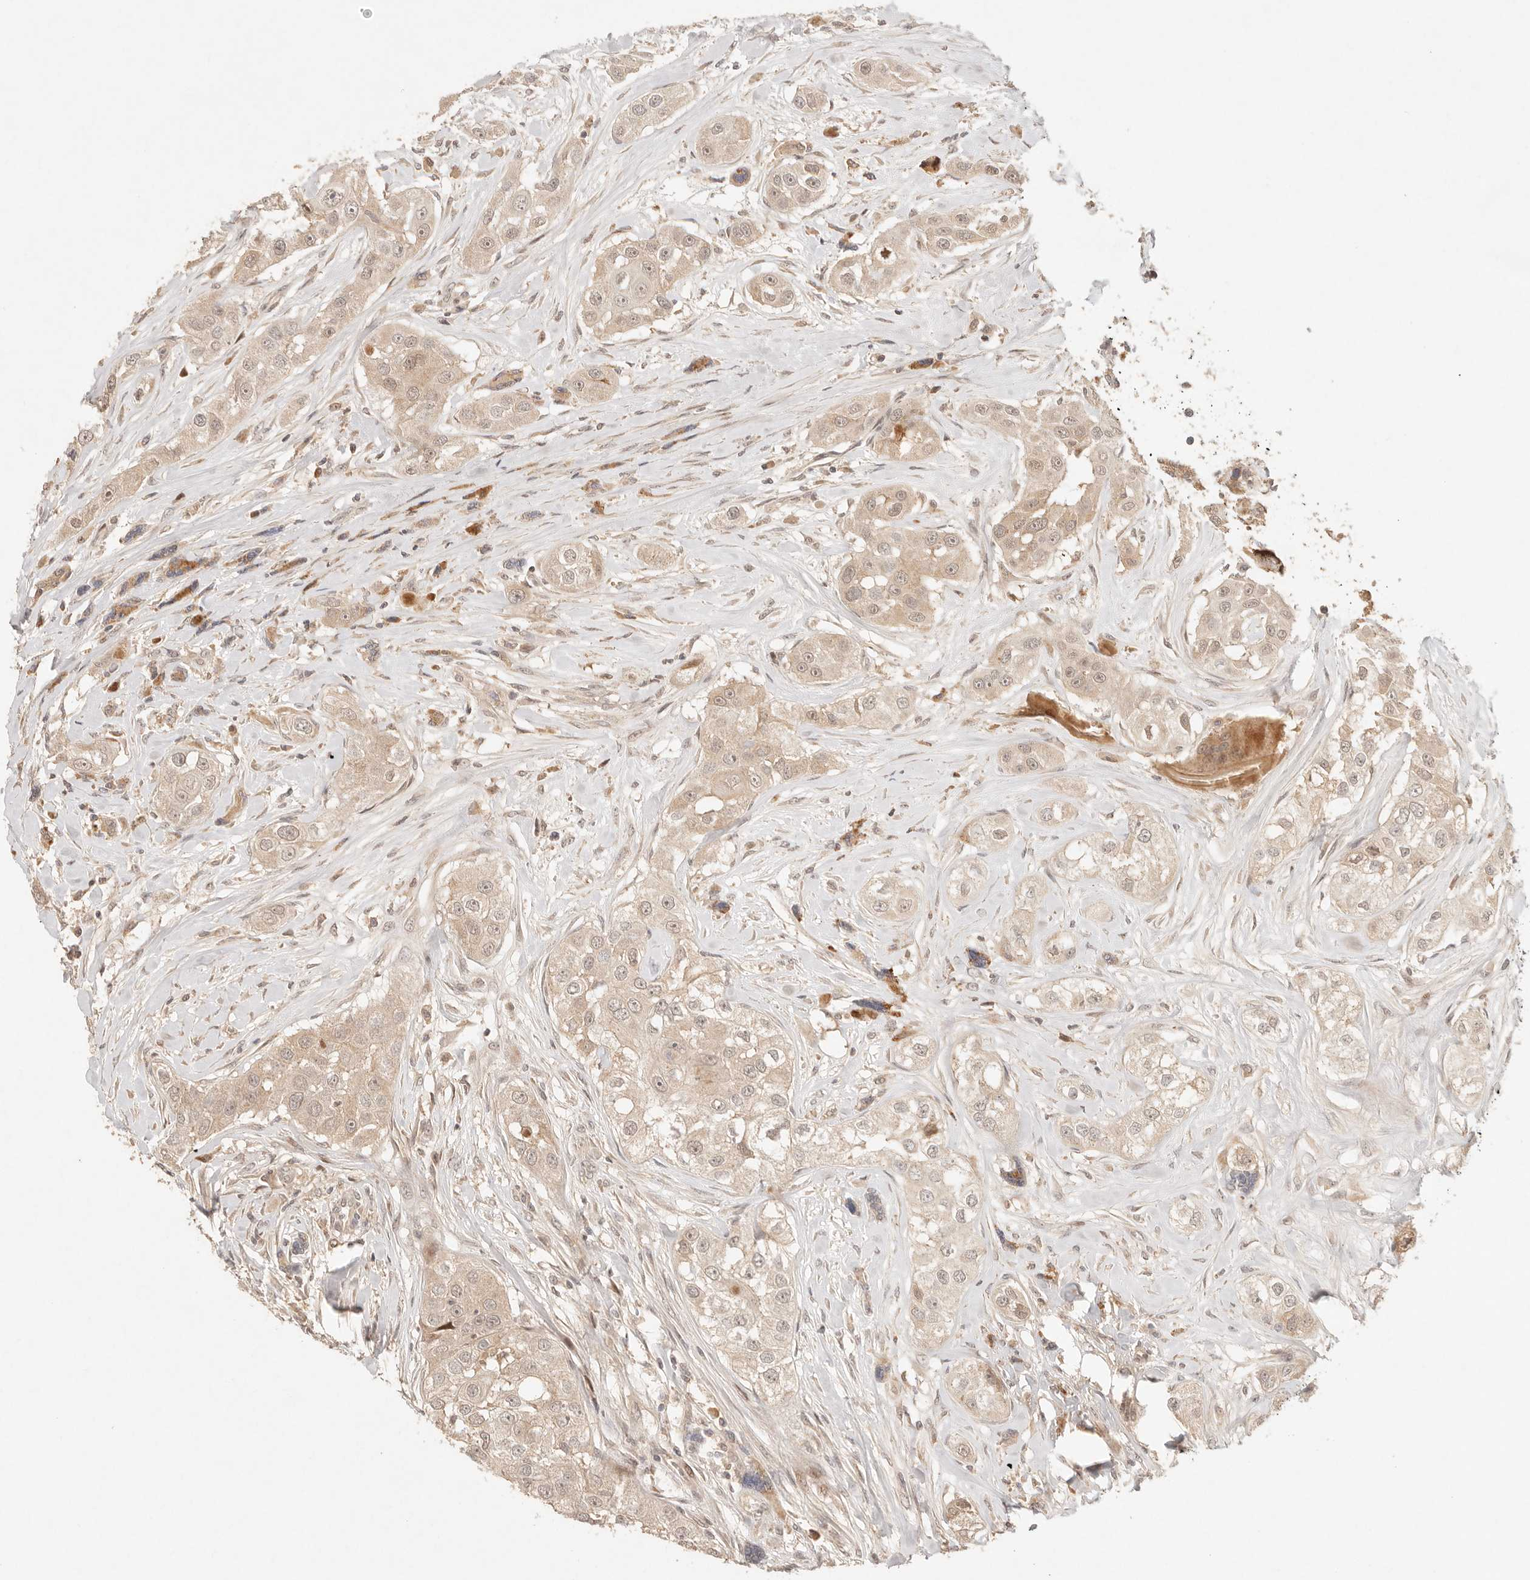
{"staining": {"intensity": "weak", "quantity": ">75%", "location": "cytoplasmic/membranous,nuclear"}, "tissue": "head and neck cancer", "cell_type": "Tumor cells", "image_type": "cancer", "snomed": [{"axis": "morphology", "description": "Normal tissue, NOS"}, {"axis": "morphology", "description": "Squamous cell carcinoma, NOS"}, {"axis": "topography", "description": "Skeletal muscle"}, {"axis": "topography", "description": "Head-Neck"}], "caption": "Protein analysis of squamous cell carcinoma (head and neck) tissue demonstrates weak cytoplasmic/membranous and nuclear positivity in approximately >75% of tumor cells.", "gene": "PHLDA3", "patient": {"sex": "male", "age": 51}}